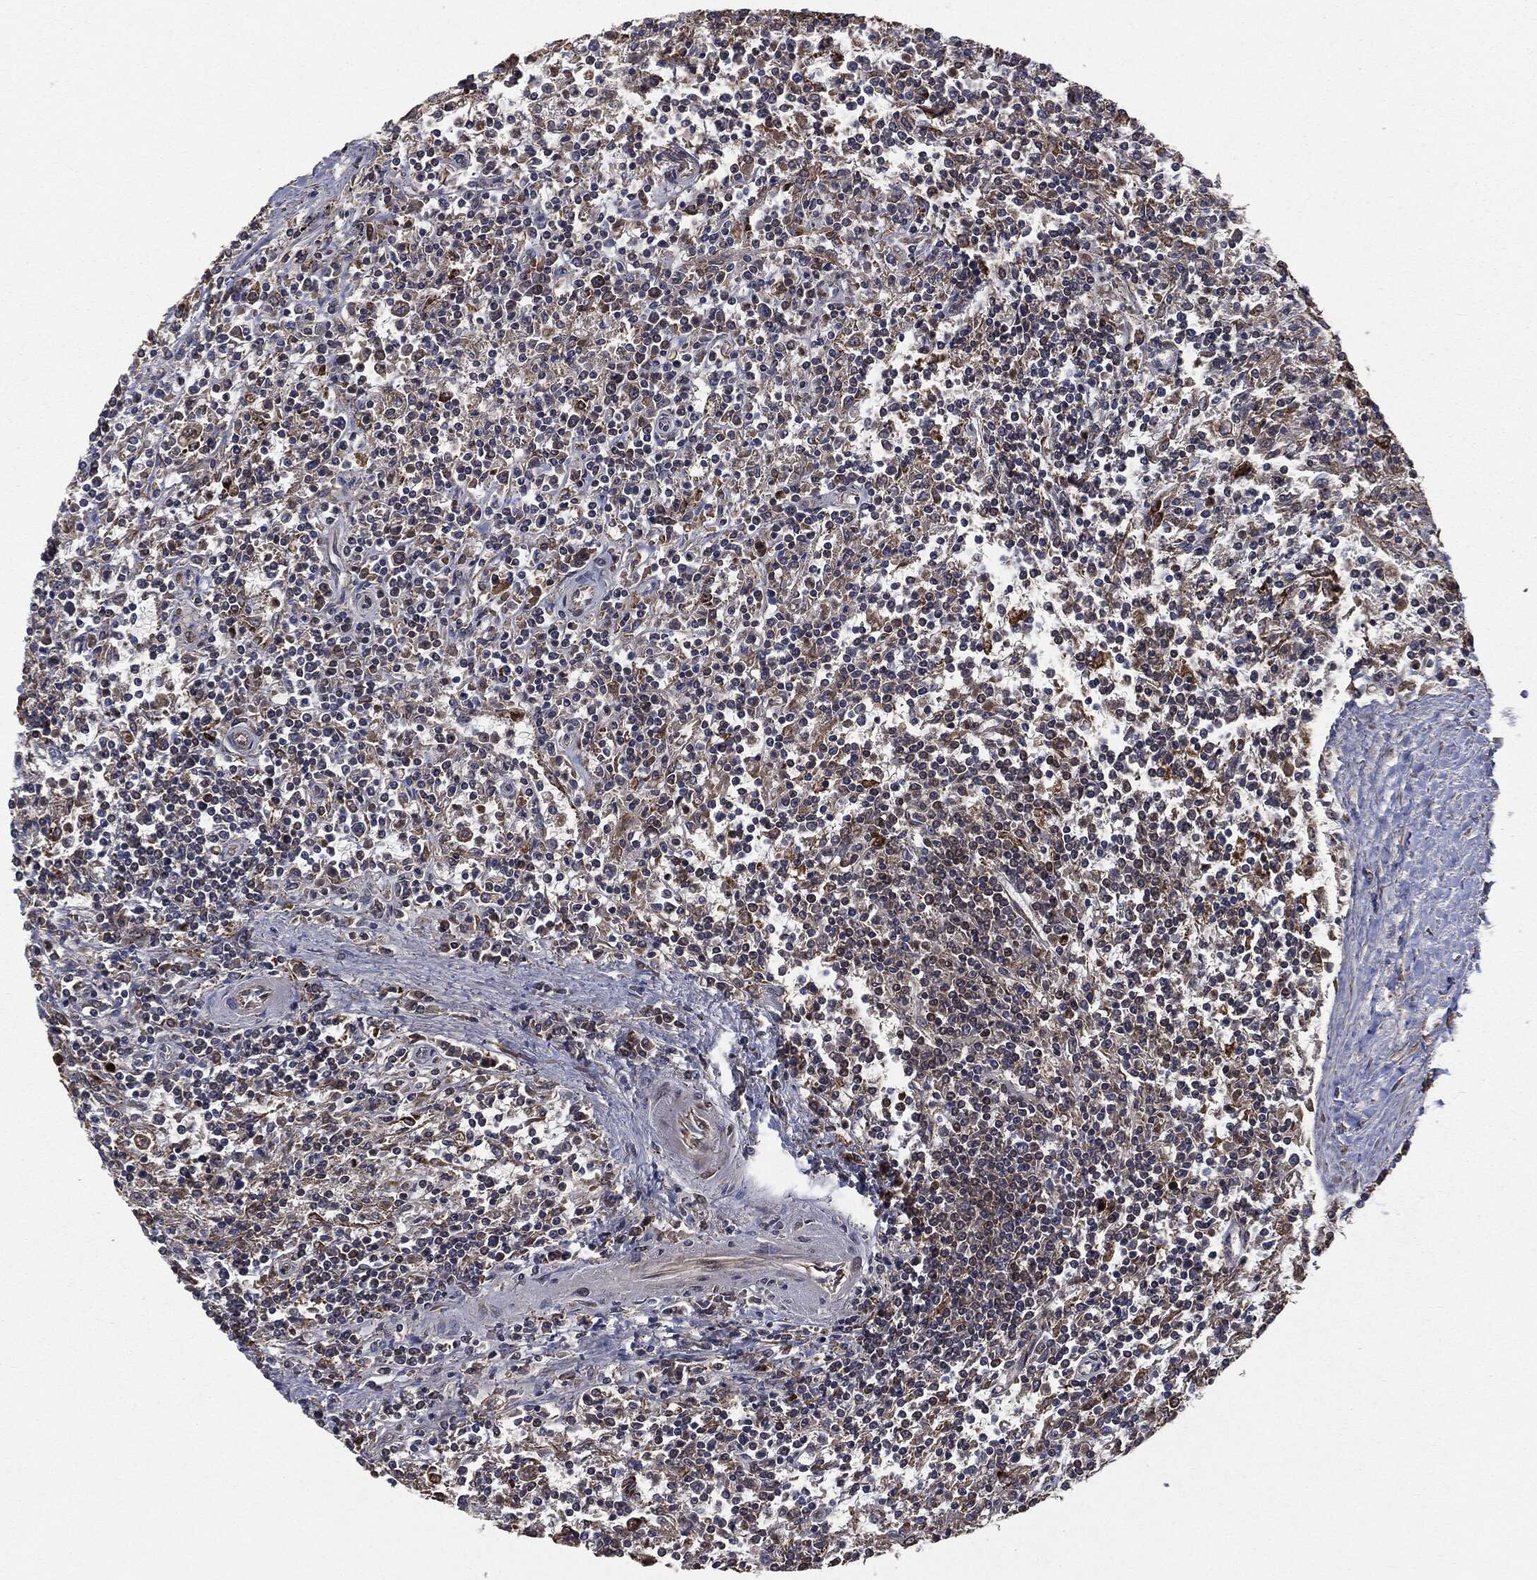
{"staining": {"intensity": "negative", "quantity": "none", "location": "none"}, "tissue": "lymphoma", "cell_type": "Tumor cells", "image_type": "cancer", "snomed": [{"axis": "morphology", "description": "Malignant lymphoma, non-Hodgkin's type, Low grade"}, {"axis": "topography", "description": "Spleen"}], "caption": "Immunohistochemical staining of human lymphoma exhibits no significant expression in tumor cells.", "gene": "PLOD3", "patient": {"sex": "male", "age": 62}}